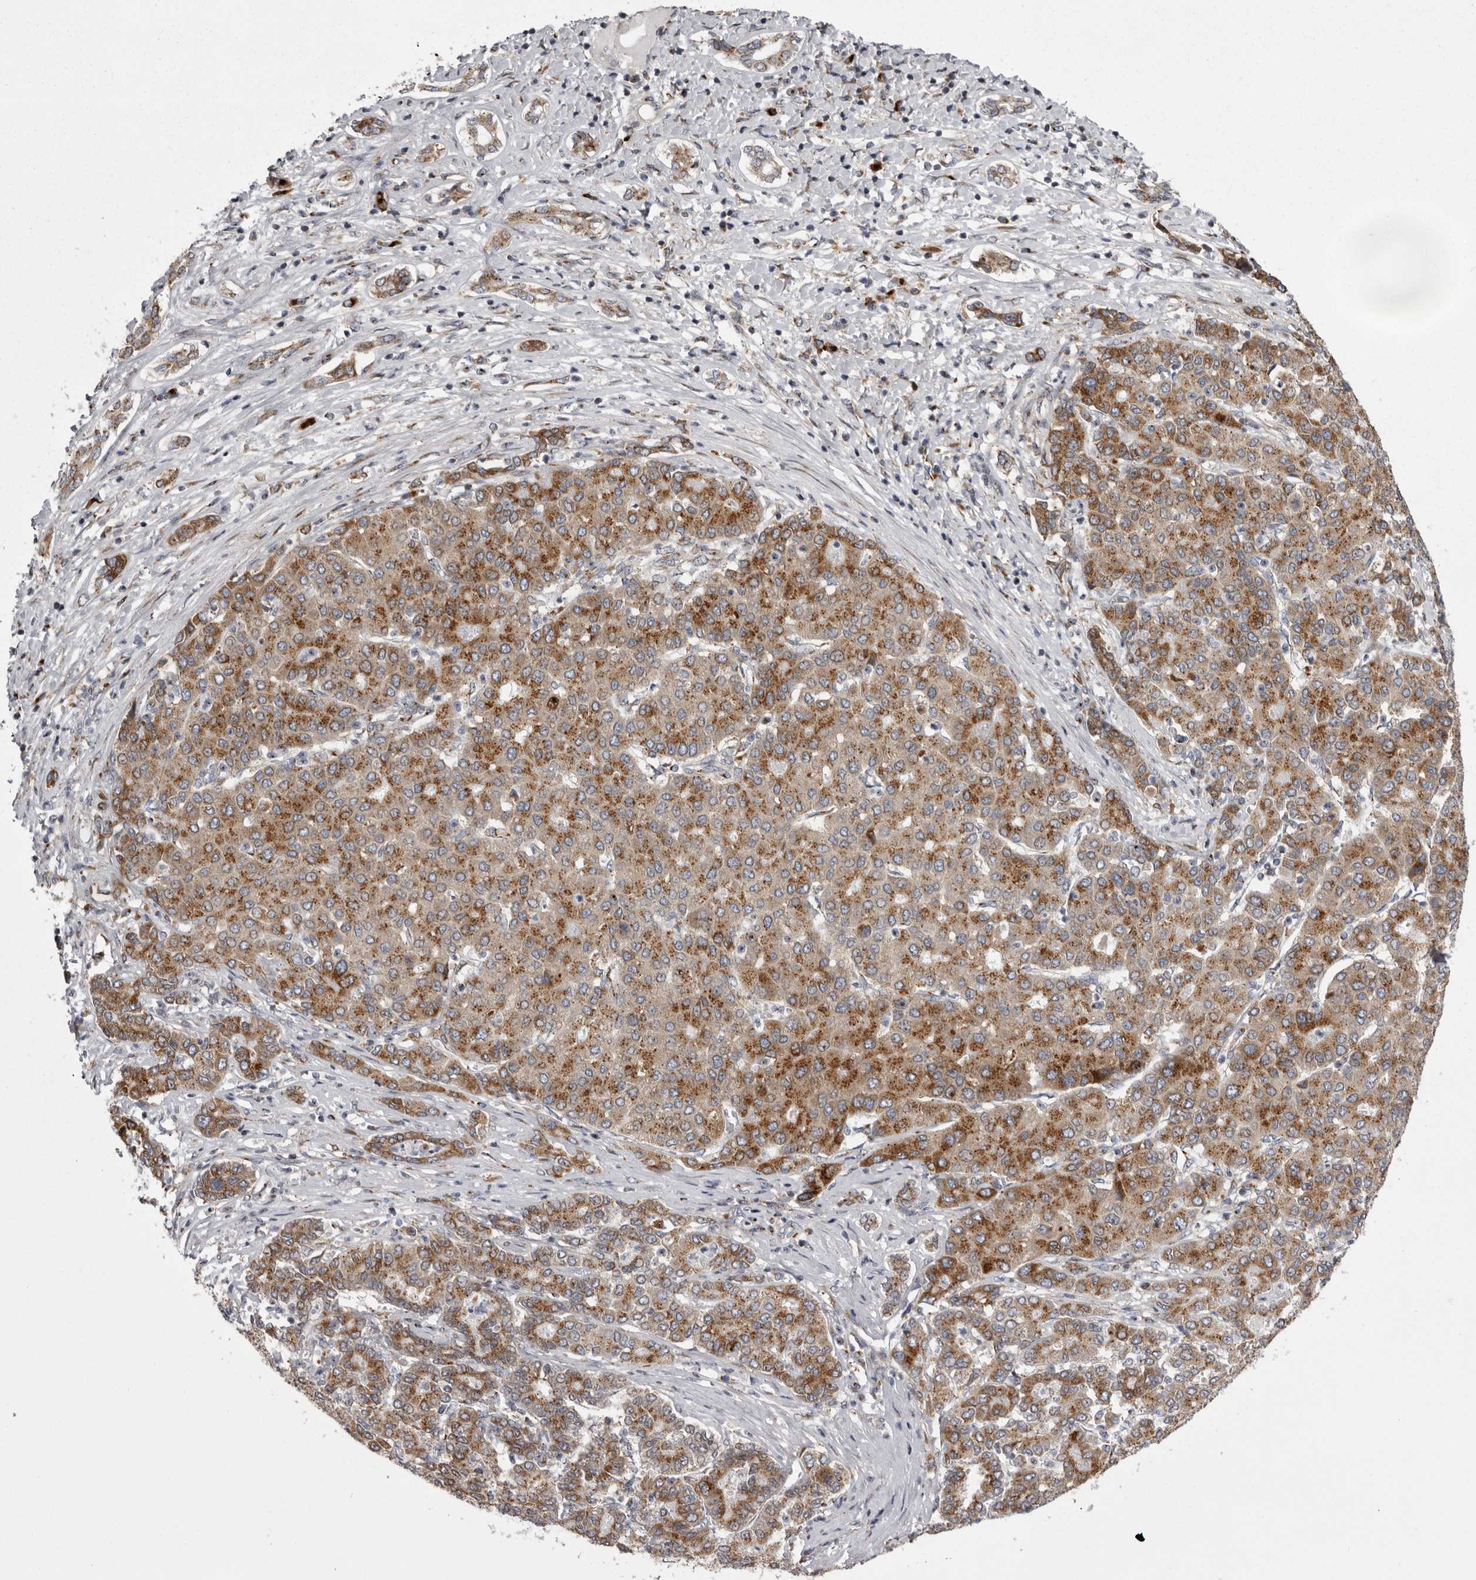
{"staining": {"intensity": "moderate", "quantity": ">75%", "location": "cytoplasmic/membranous"}, "tissue": "liver cancer", "cell_type": "Tumor cells", "image_type": "cancer", "snomed": [{"axis": "morphology", "description": "Carcinoma, Hepatocellular, NOS"}, {"axis": "topography", "description": "Liver"}], "caption": "IHC micrograph of hepatocellular carcinoma (liver) stained for a protein (brown), which demonstrates medium levels of moderate cytoplasmic/membranous staining in approximately >75% of tumor cells.", "gene": "WDR47", "patient": {"sex": "male", "age": 65}}